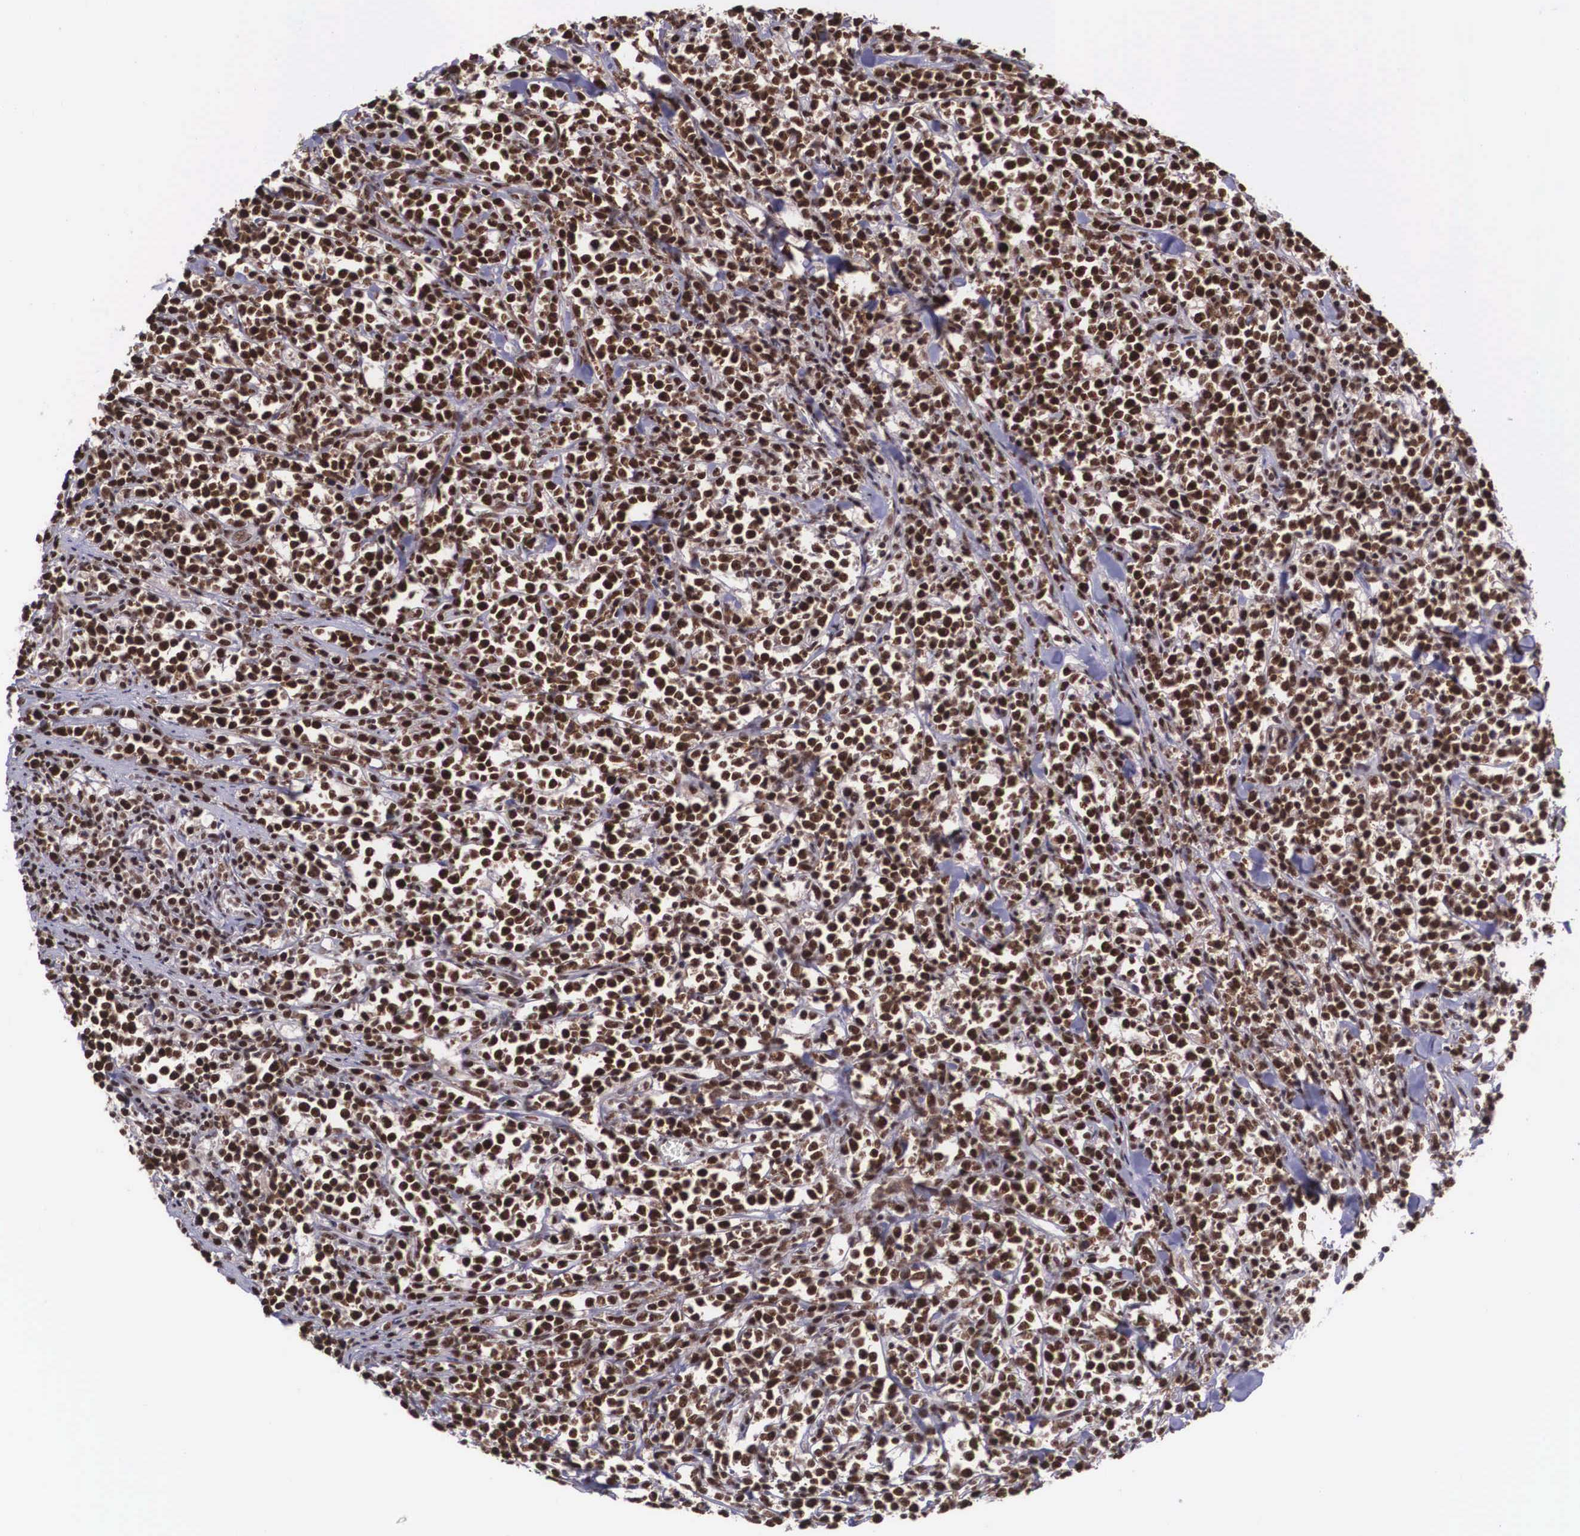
{"staining": {"intensity": "strong", "quantity": ">75%", "location": "nuclear"}, "tissue": "lymphoma", "cell_type": "Tumor cells", "image_type": "cancer", "snomed": [{"axis": "morphology", "description": "Malignant lymphoma, non-Hodgkin's type, High grade"}, {"axis": "topography", "description": "Small intestine"}, {"axis": "topography", "description": "Colon"}], "caption": "Malignant lymphoma, non-Hodgkin's type (high-grade) stained for a protein (brown) displays strong nuclear positive expression in about >75% of tumor cells.", "gene": "POLR2F", "patient": {"sex": "male", "age": 8}}